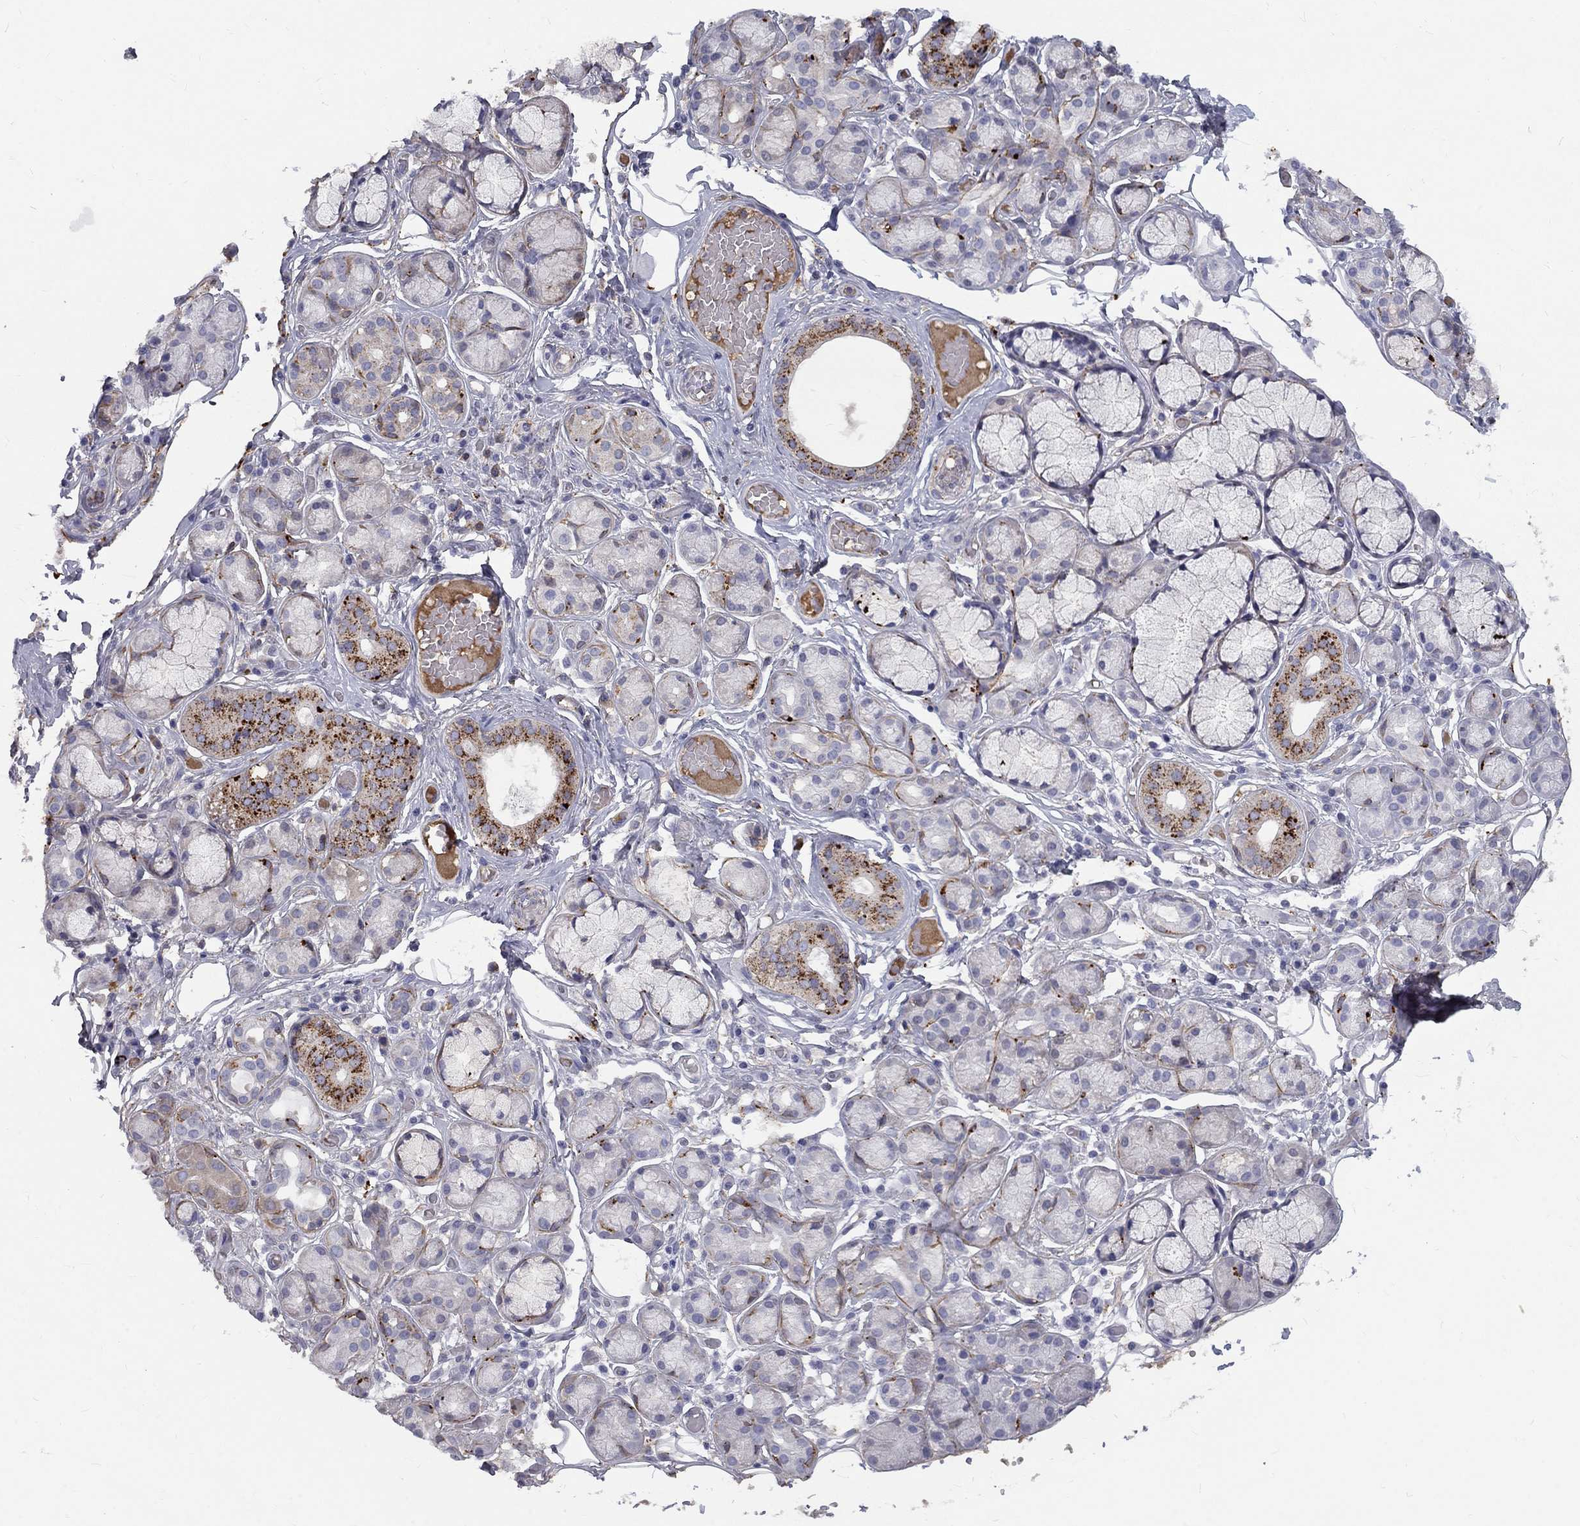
{"staining": {"intensity": "strong", "quantity": "<25%", "location": "cytoplasmic/membranous"}, "tissue": "salivary gland", "cell_type": "Glandular cells", "image_type": "normal", "snomed": [{"axis": "morphology", "description": "Normal tissue, NOS"}, {"axis": "topography", "description": "Salivary gland"}, {"axis": "topography", "description": "Peripheral nerve tissue"}], "caption": "Immunohistochemical staining of unremarkable human salivary gland displays strong cytoplasmic/membranous protein expression in about <25% of glandular cells.", "gene": "EPDR1", "patient": {"sex": "male", "age": 71}}